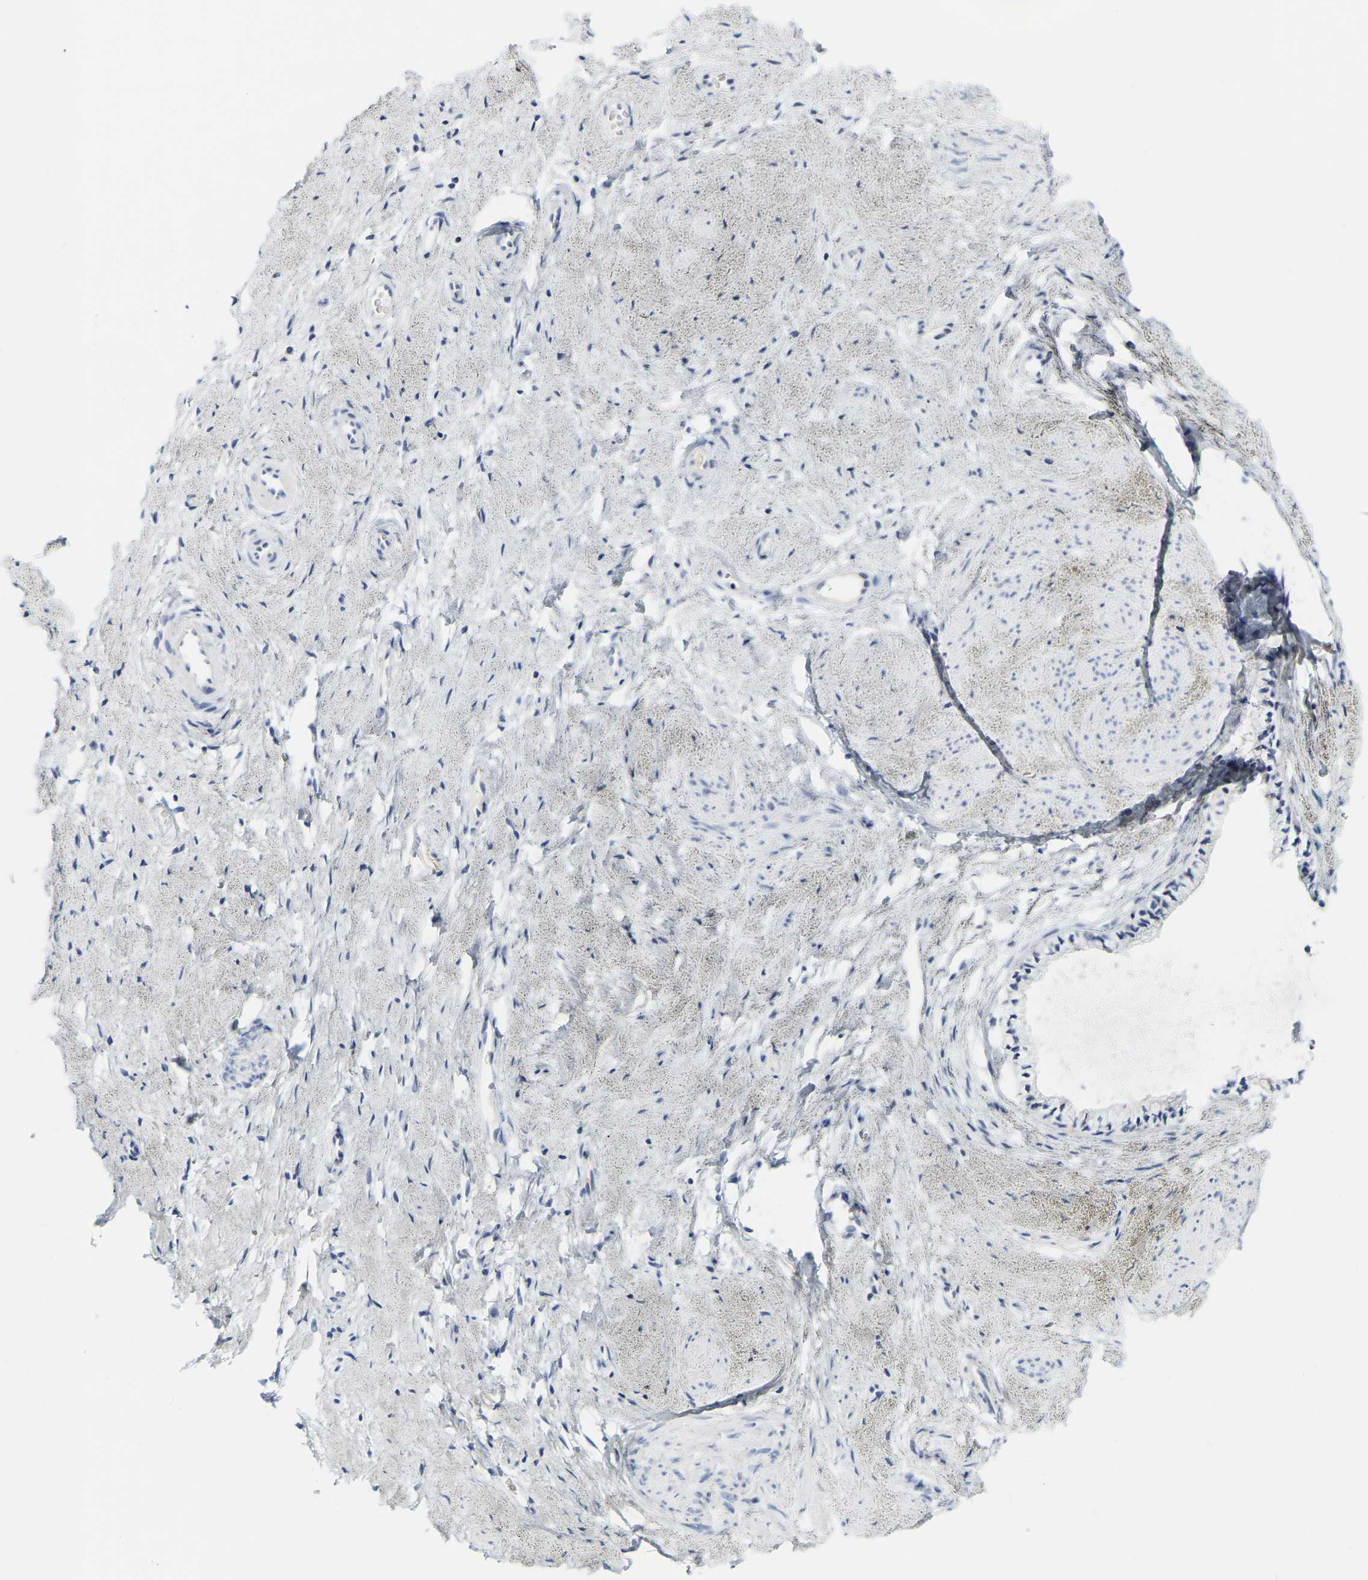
{"staining": {"intensity": "negative", "quantity": "none", "location": "none"}, "tissue": "cervix", "cell_type": "Glandular cells", "image_type": "normal", "snomed": [{"axis": "morphology", "description": "Normal tissue, NOS"}, {"axis": "topography", "description": "Cervix"}], "caption": "Glandular cells show no significant positivity in benign cervix.", "gene": "GNAS", "patient": {"sex": "female", "age": 72}}